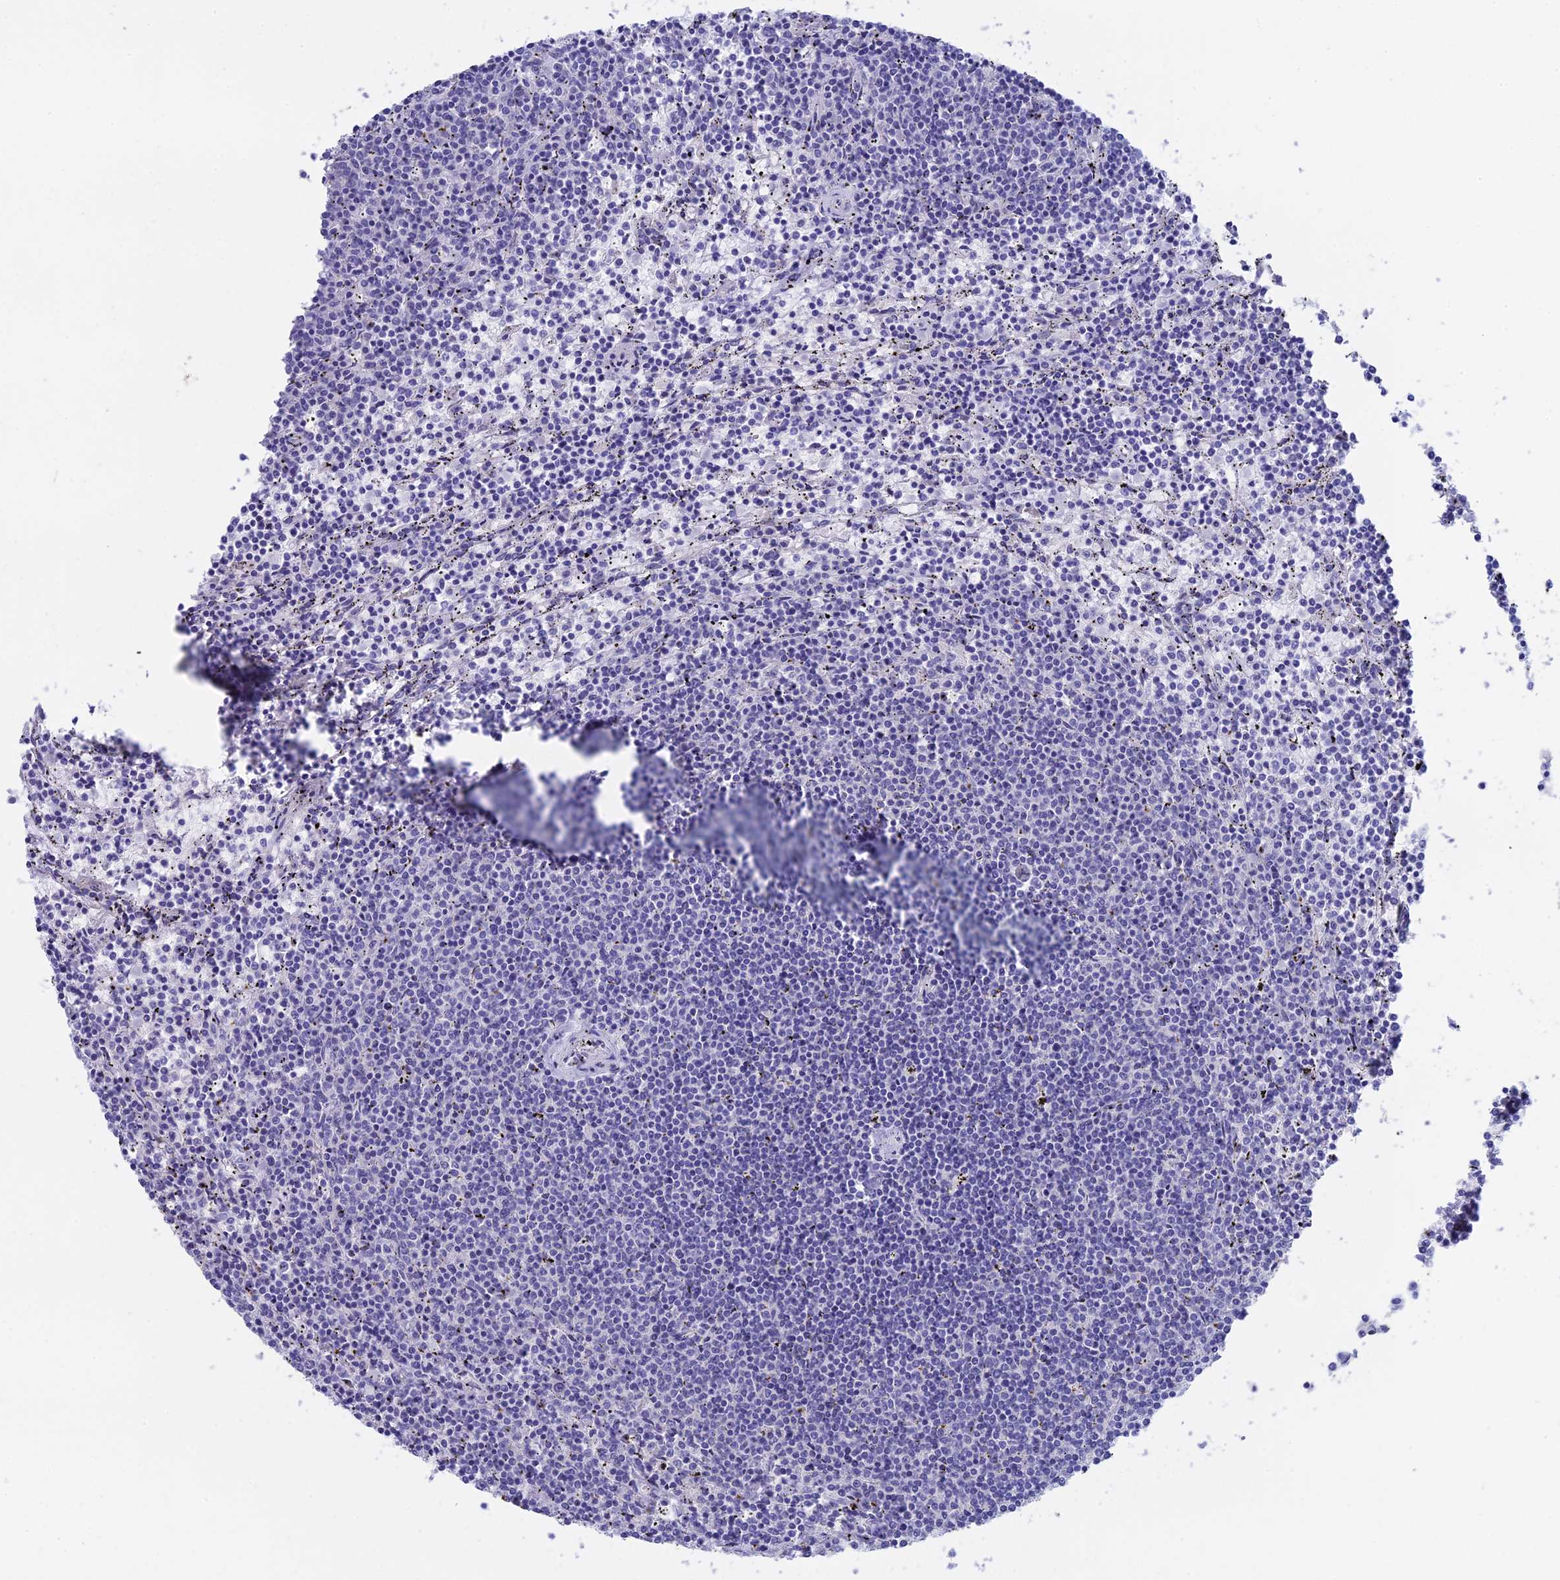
{"staining": {"intensity": "negative", "quantity": "none", "location": "none"}, "tissue": "lymphoma", "cell_type": "Tumor cells", "image_type": "cancer", "snomed": [{"axis": "morphology", "description": "Malignant lymphoma, non-Hodgkin's type, Low grade"}, {"axis": "topography", "description": "Spleen"}], "caption": "A histopathology image of human lymphoma is negative for staining in tumor cells.", "gene": "BTBD19", "patient": {"sex": "female", "age": 50}}